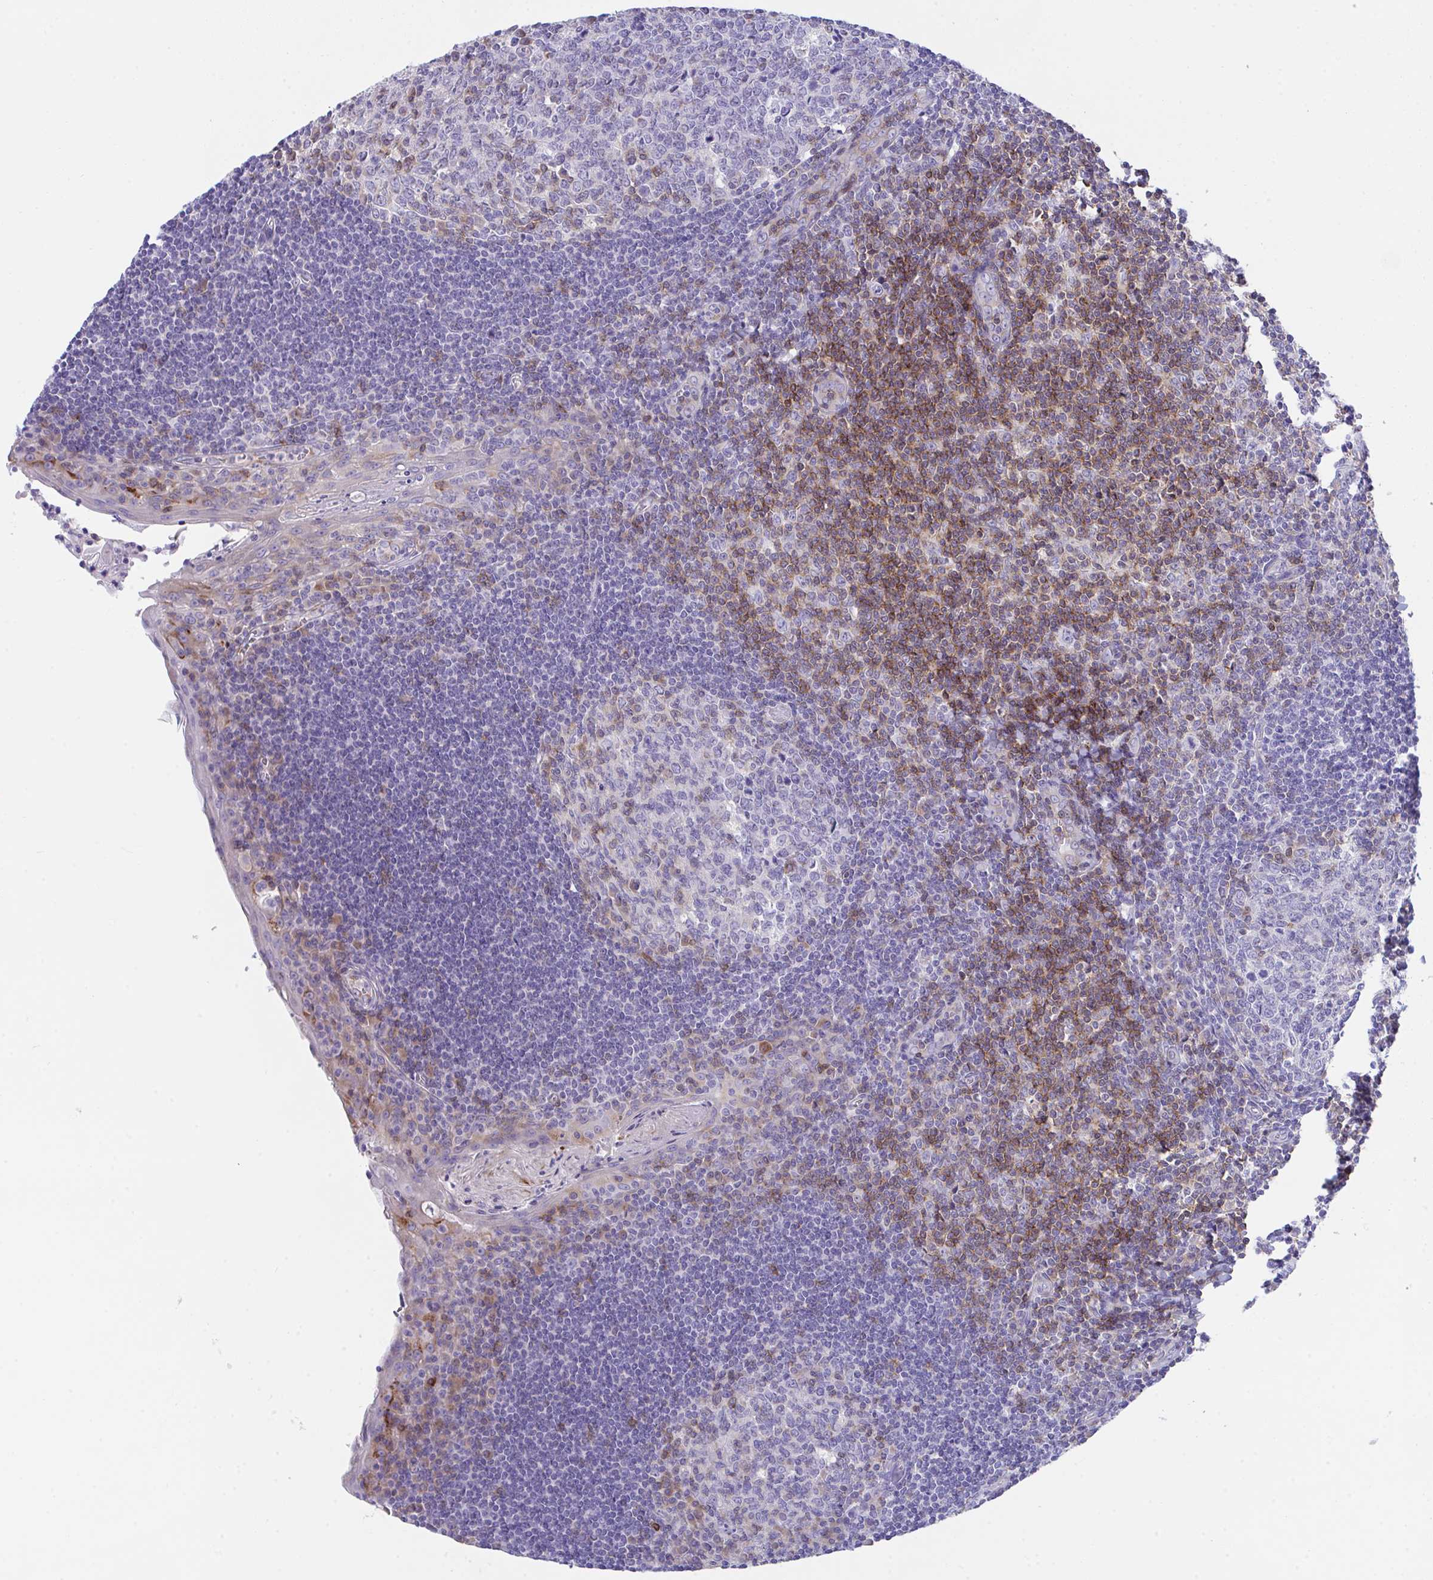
{"staining": {"intensity": "moderate", "quantity": "<25%", "location": "cytoplasmic/membranous"}, "tissue": "tonsil", "cell_type": "Germinal center cells", "image_type": "normal", "snomed": [{"axis": "morphology", "description": "Normal tissue, NOS"}, {"axis": "topography", "description": "Tonsil"}], "caption": "Protein staining demonstrates moderate cytoplasmic/membranous positivity in approximately <25% of germinal center cells in unremarkable tonsil. (Stains: DAB (3,3'-diaminobenzidine) in brown, nuclei in blue, Microscopy: brightfield microscopy at high magnification).", "gene": "MIA3", "patient": {"sex": "male", "age": 27}}